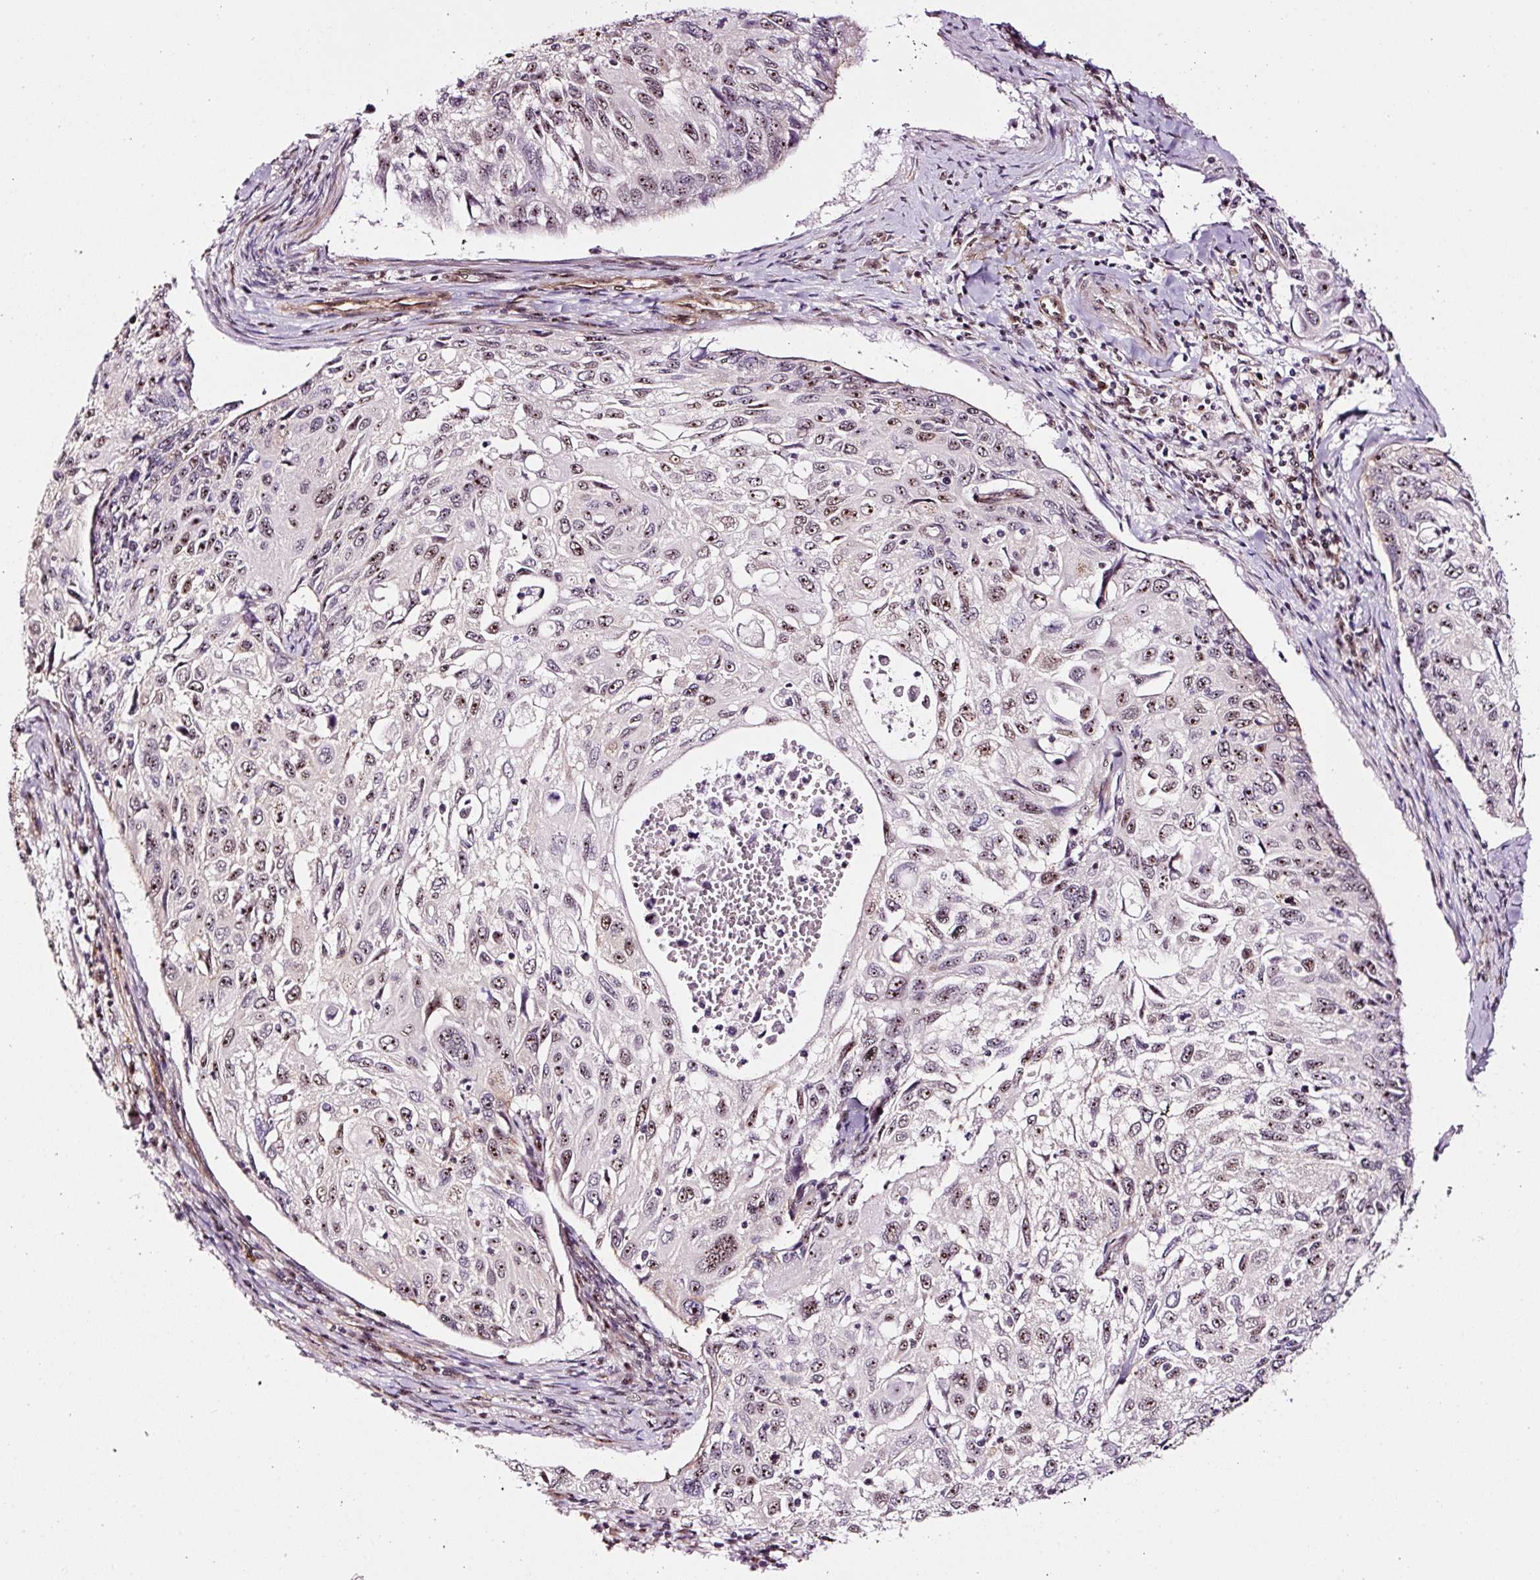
{"staining": {"intensity": "moderate", "quantity": "25%-75%", "location": "nuclear"}, "tissue": "cervical cancer", "cell_type": "Tumor cells", "image_type": "cancer", "snomed": [{"axis": "morphology", "description": "Squamous cell carcinoma, NOS"}, {"axis": "topography", "description": "Cervix"}], "caption": "This histopathology image reveals squamous cell carcinoma (cervical) stained with IHC to label a protein in brown. The nuclear of tumor cells show moderate positivity for the protein. Nuclei are counter-stained blue.", "gene": "GNL3", "patient": {"sex": "female", "age": 70}}